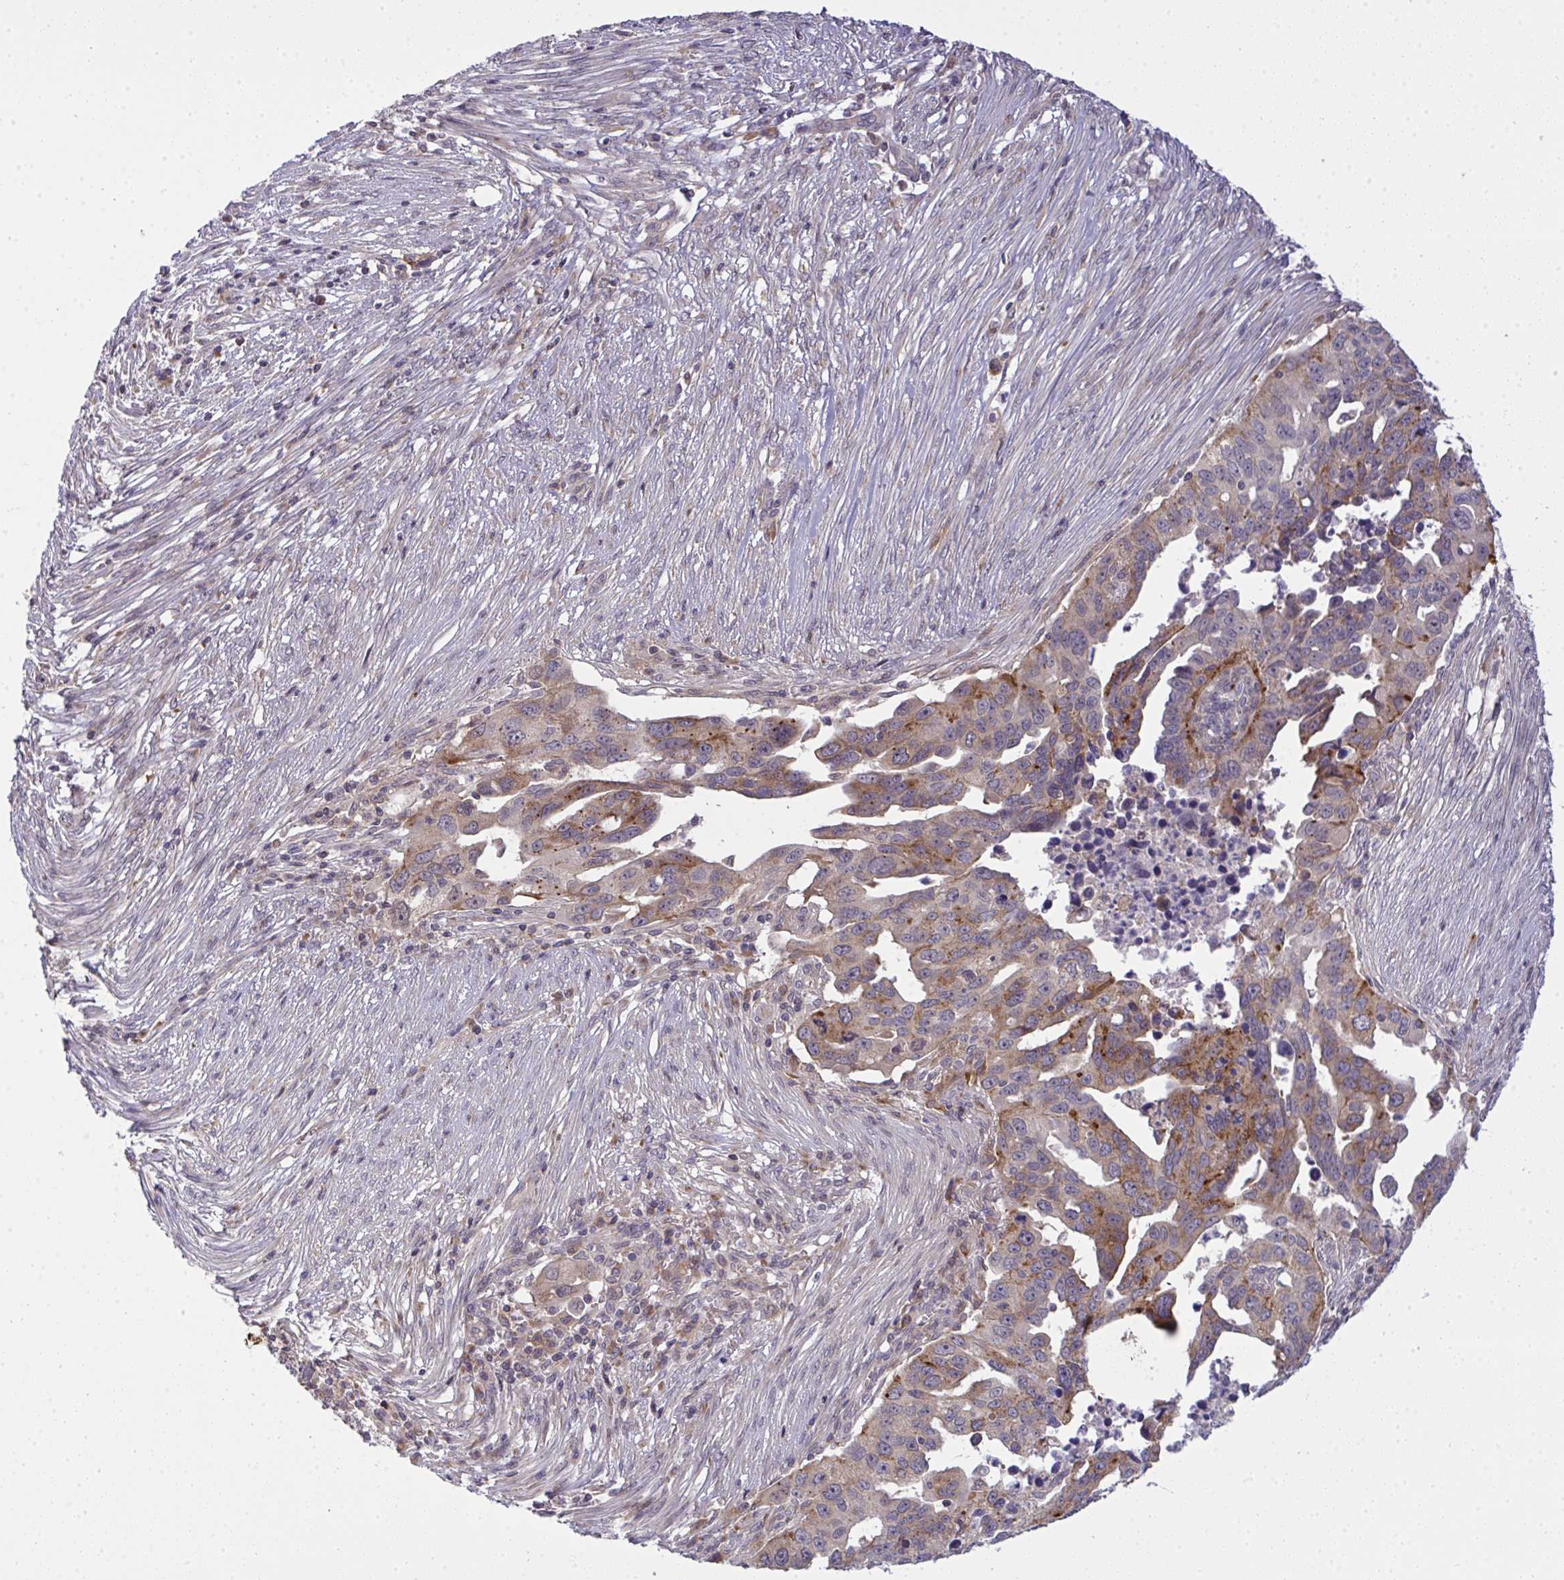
{"staining": {"intensity": "moderate", "quantity": "<25%", "location": "cytoplasmic/membranous"}, "tissue": "ovarian cancer", "cell_type": "Tumor cells", "image_type": "cancer", "snomed": [{"axis": "morphology", "description": "Carcinoma, endometroid"}, {"axis": "morphology", "description": "Cystadenocarcinoma, serous, NOS"}, {"axis": "topography", "description": "Ovary"}], "caption": "Tumor cells show low levels of moderate cytoplasmic/membranous expression in about <25% of cells in human endometroid carcinoma (ovarian).", "gene": "SLC9A6", "patient": {"sex": "female", "age": 45}}